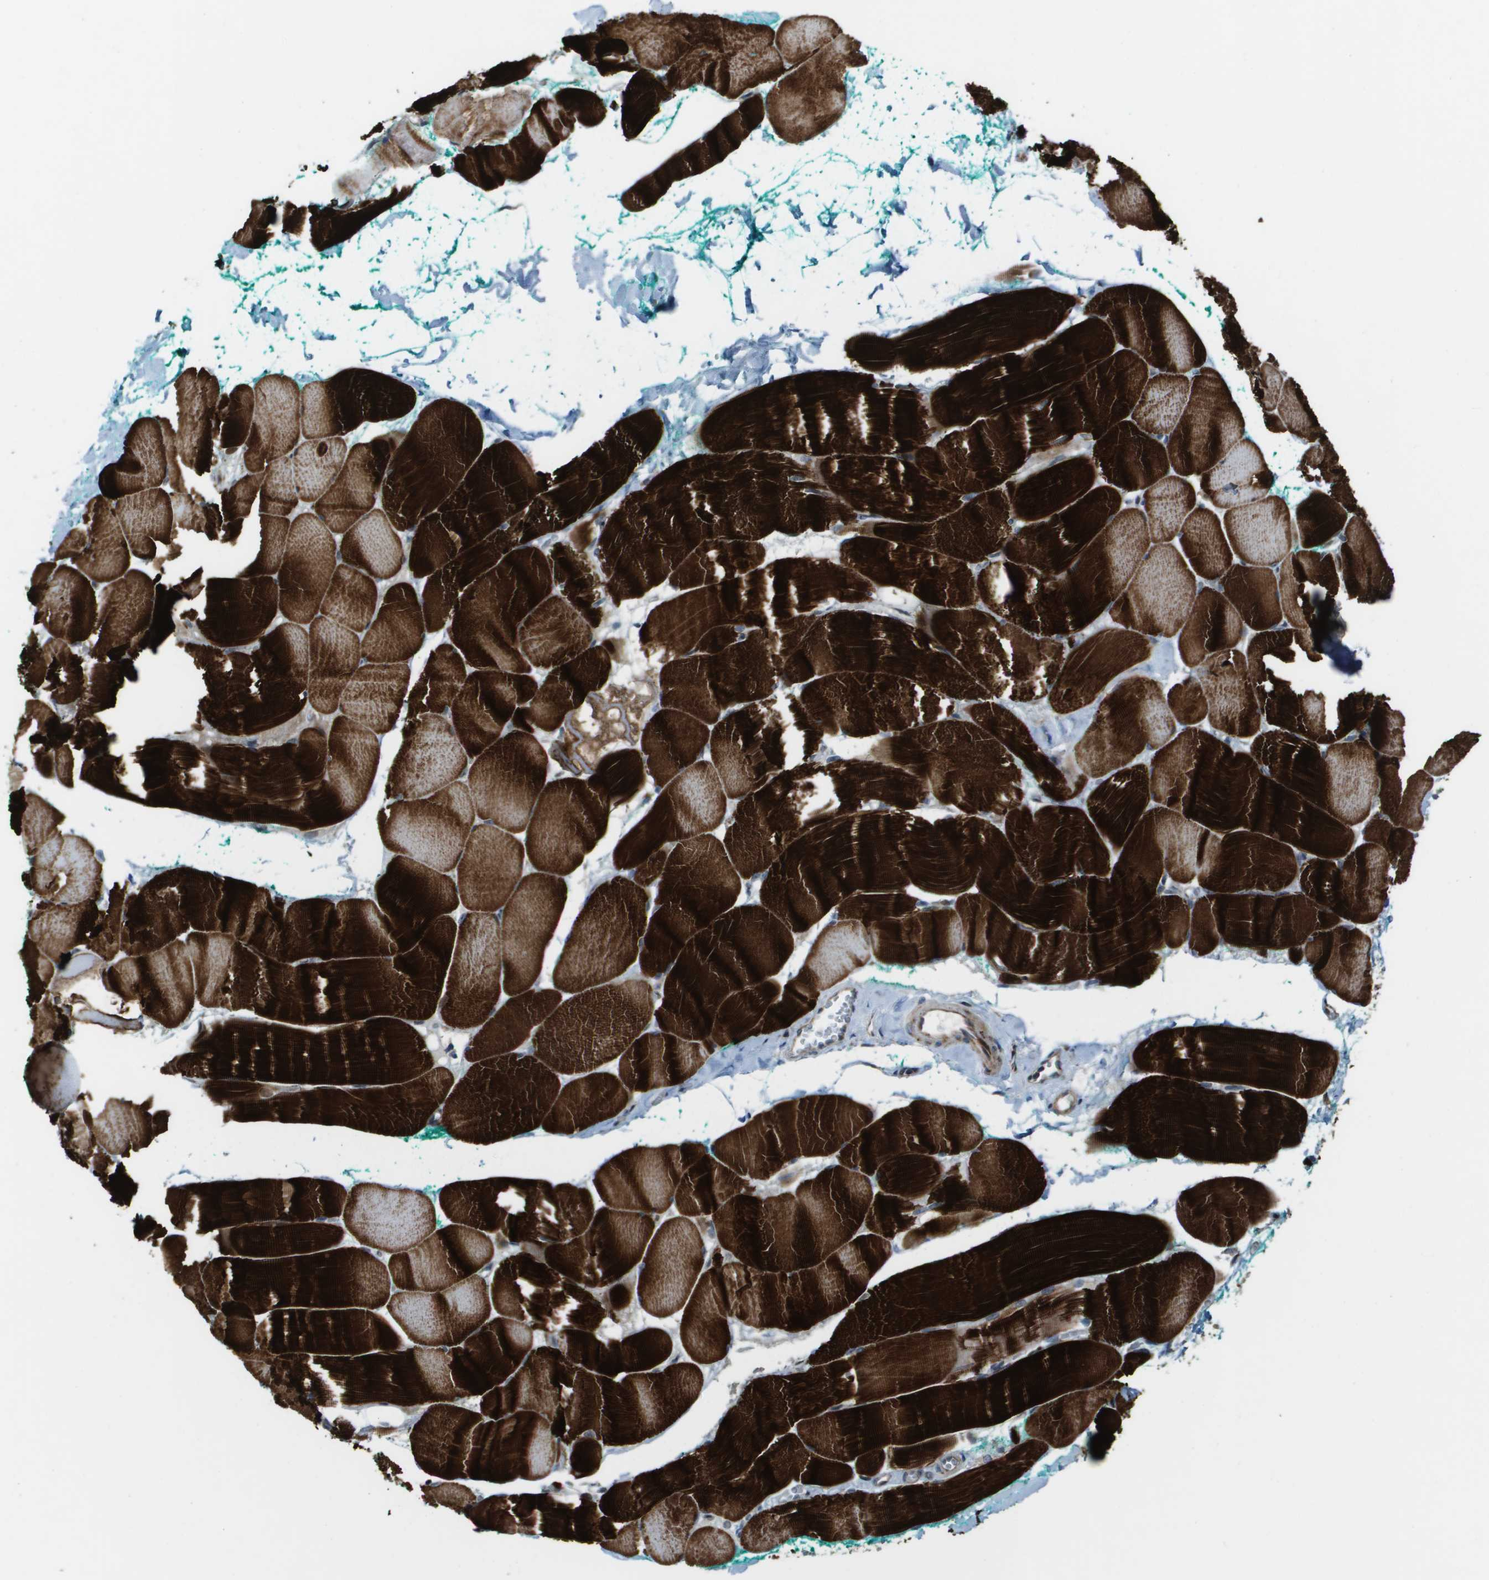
{"staining": {"intensity": "strong", "quantity": ">75%", "location": "cytoplasmic/membranous"}, "tissue": "skeletal muscle", "cell_type": "Myocytes", "image_type": "normal", "snomed": [{"axis": "morphology", "description": "Normal tissue, NOS"}, {"axis": "morphology", "description": "Squamous cell carcinoma, NOS"}, {"axis": "topography", "description": "Skeletal muscle"}], "caption": "Myocytes reveal high levels of strong cytoplasmic/membranous expression in about >75% of cells in unremarkable skeletal muscle.", "gene": "MGAT3", "patient": {"sex": "male", "age": 51}}